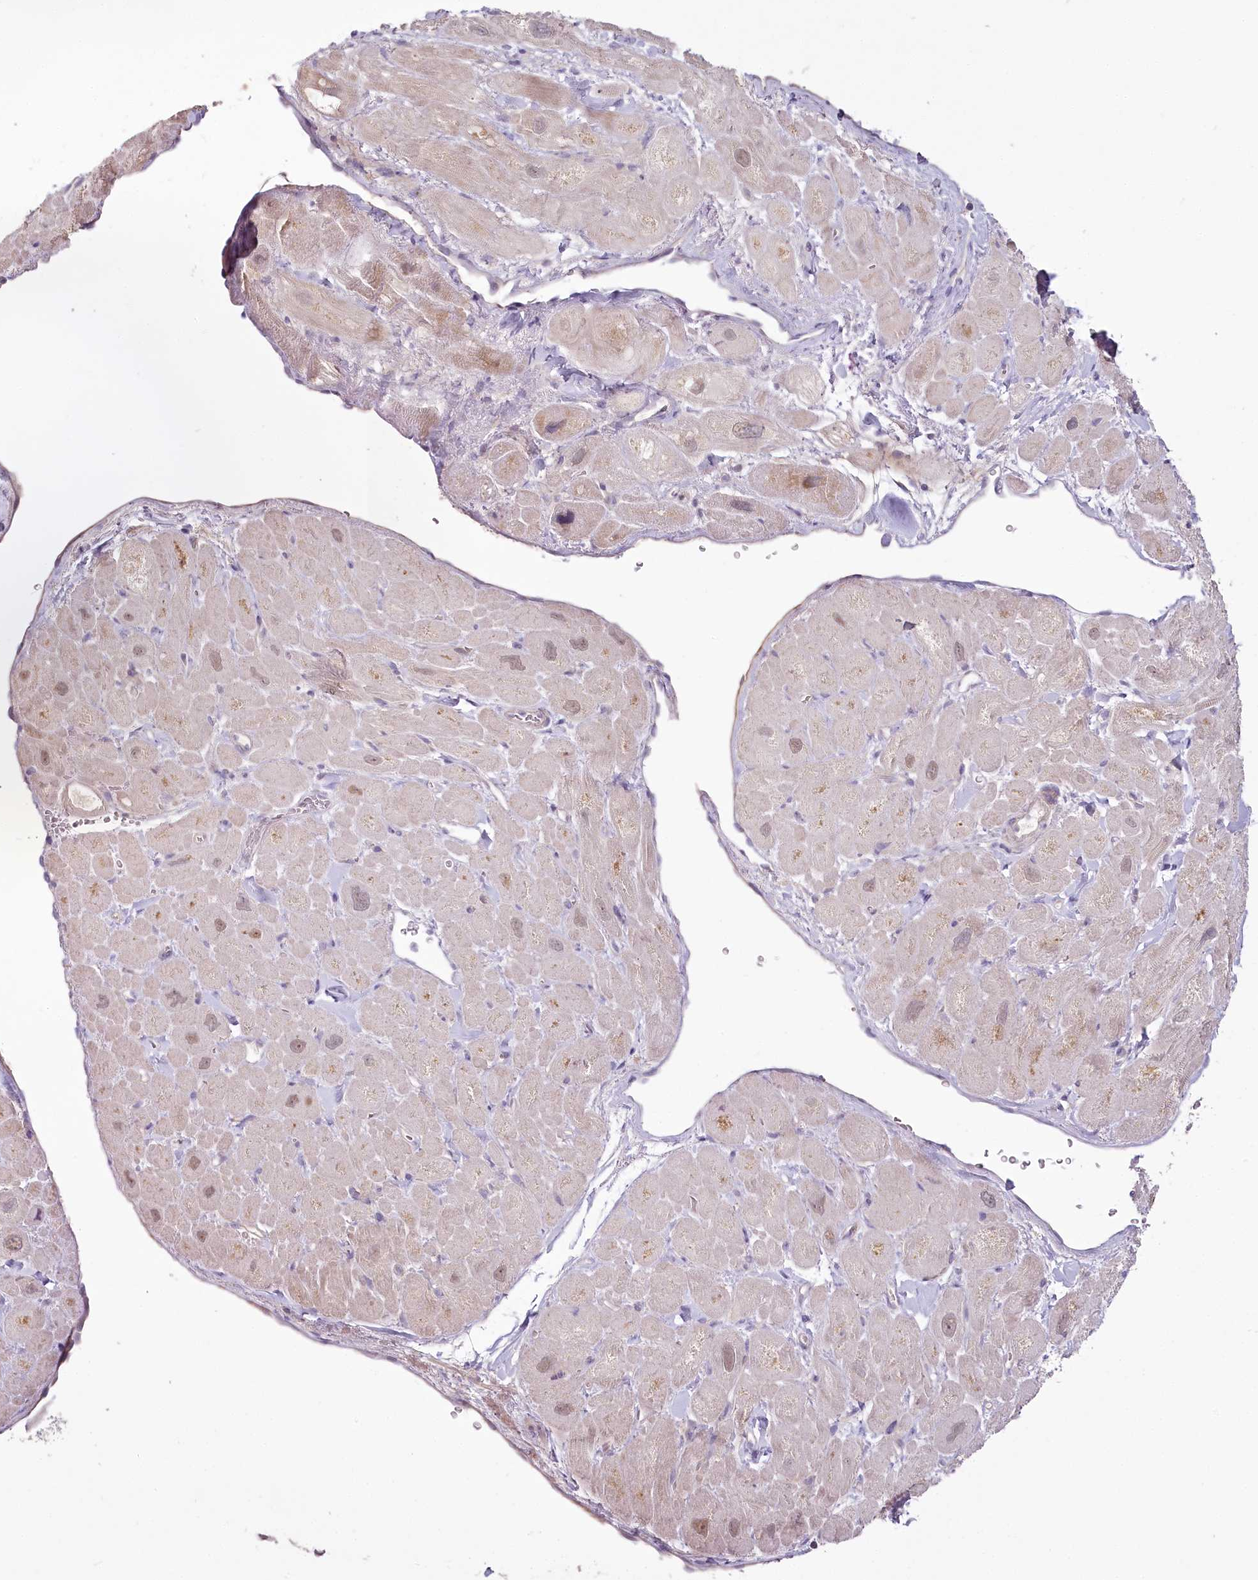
{"staining": {"intensity": "weak", "quantity": "<25%", "location": "cytoplasmic/membranous,nuclear"}, "tissue": "heart muscle", "cell_type": "Cardiomyocytes", "image_type": "normal", "snomed": [{"axis": "morphology", "description": "Normal tissue, NOS"}, {"axis": "topography", "description": "Heart"}], "caption": "The photomicrograph exhibits no significant staining in cardiomyocytes of heart muscle.", "gene": "USP11", "patient": {"sex": "male", "age": 49}}